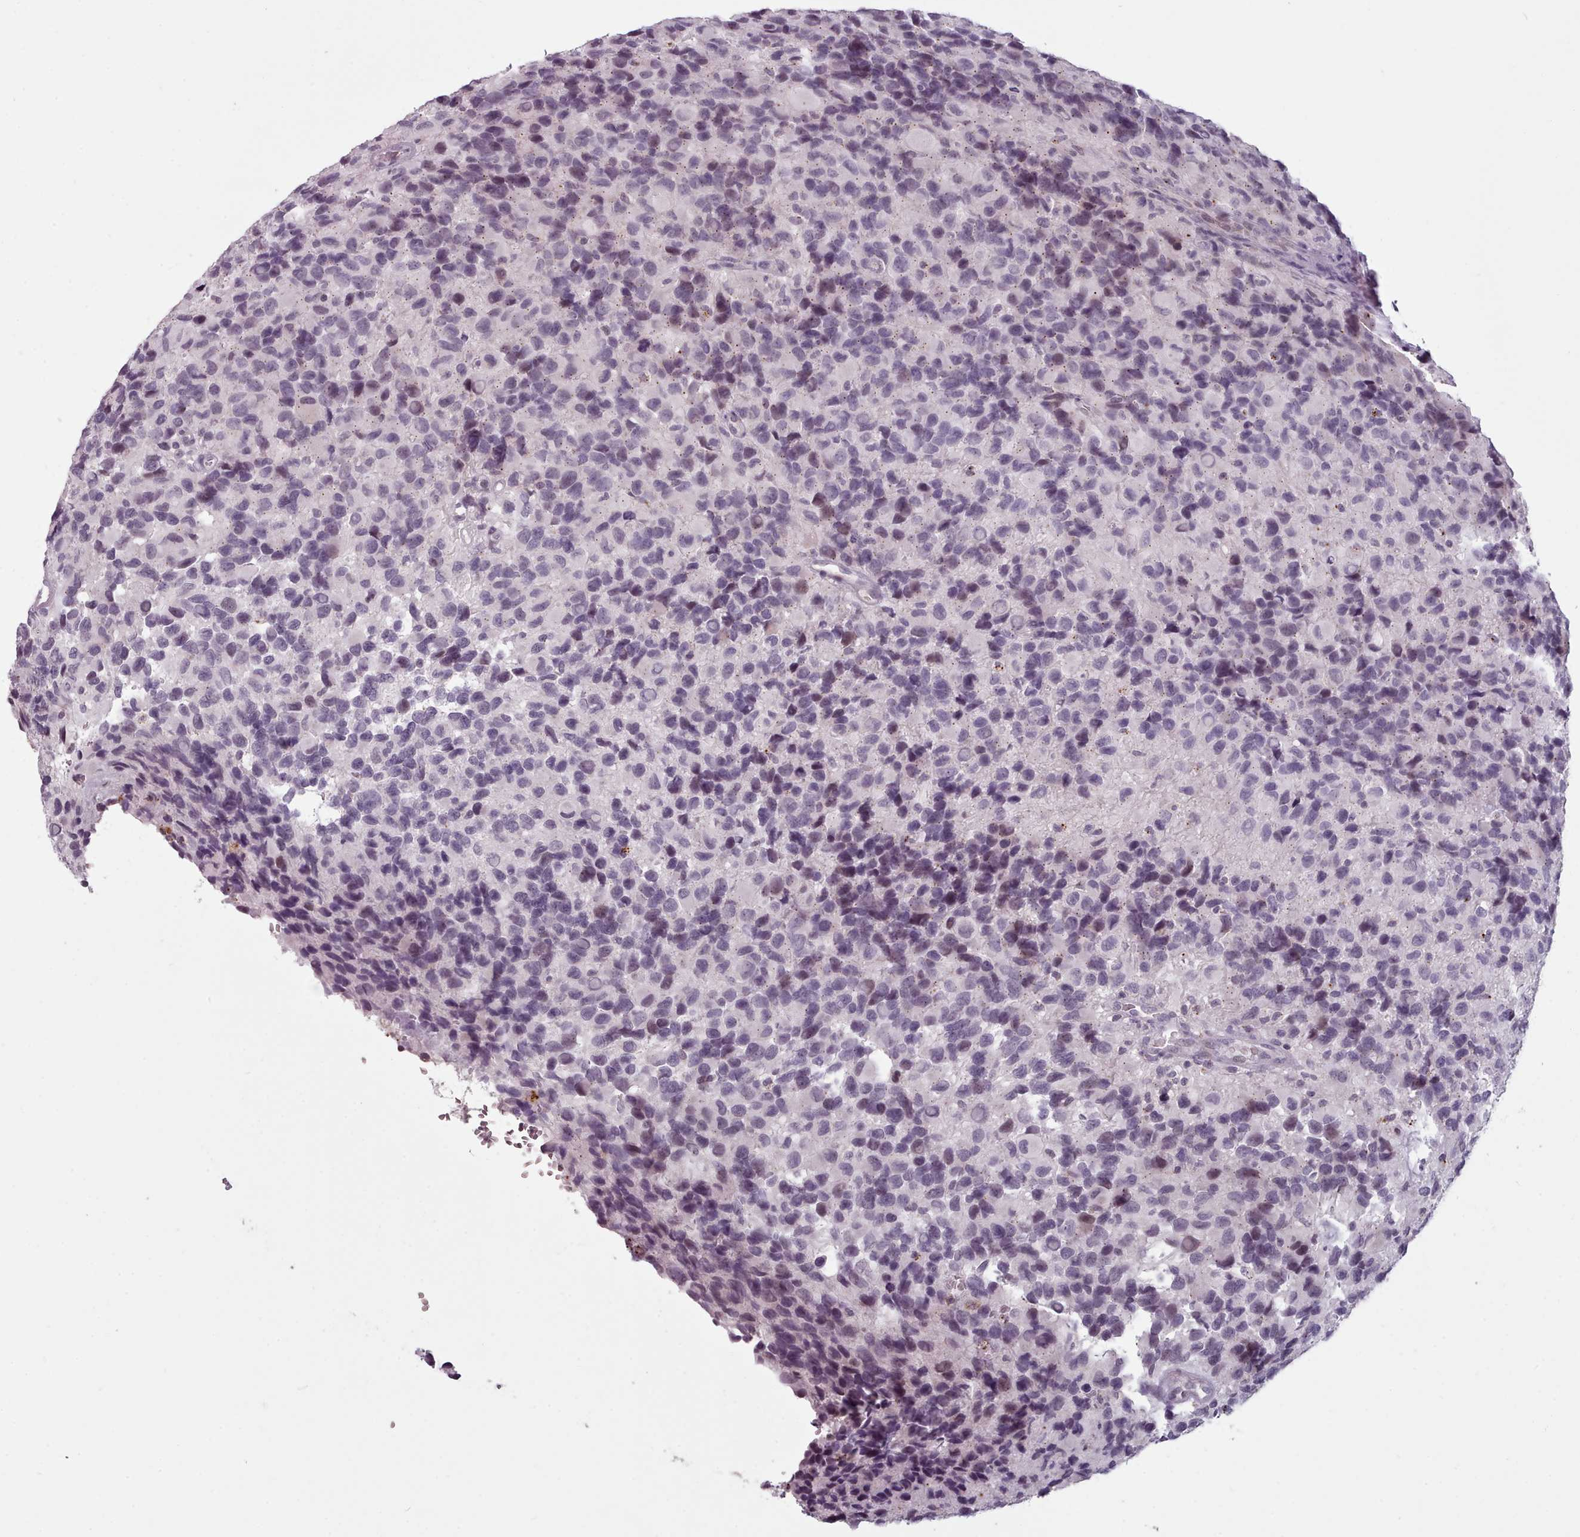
{"staining": {"intensity": "weak", "quantity": "<25%", "location": "nuclear"}, "tissue": "glioma", "cell_type": "Tumor cells", "image_type": "cancer", "snomed": [{"axis": "morphology", "description": "Glioma, malignant, High grade"}, {"axis": "topography", "description": "Brain"}], "caption": "The IHC histopathology image has no significant expression in tumor cells of glioma tissue.", "gene": "PBX4", "patient": {"sex": "male", "age": 77}}